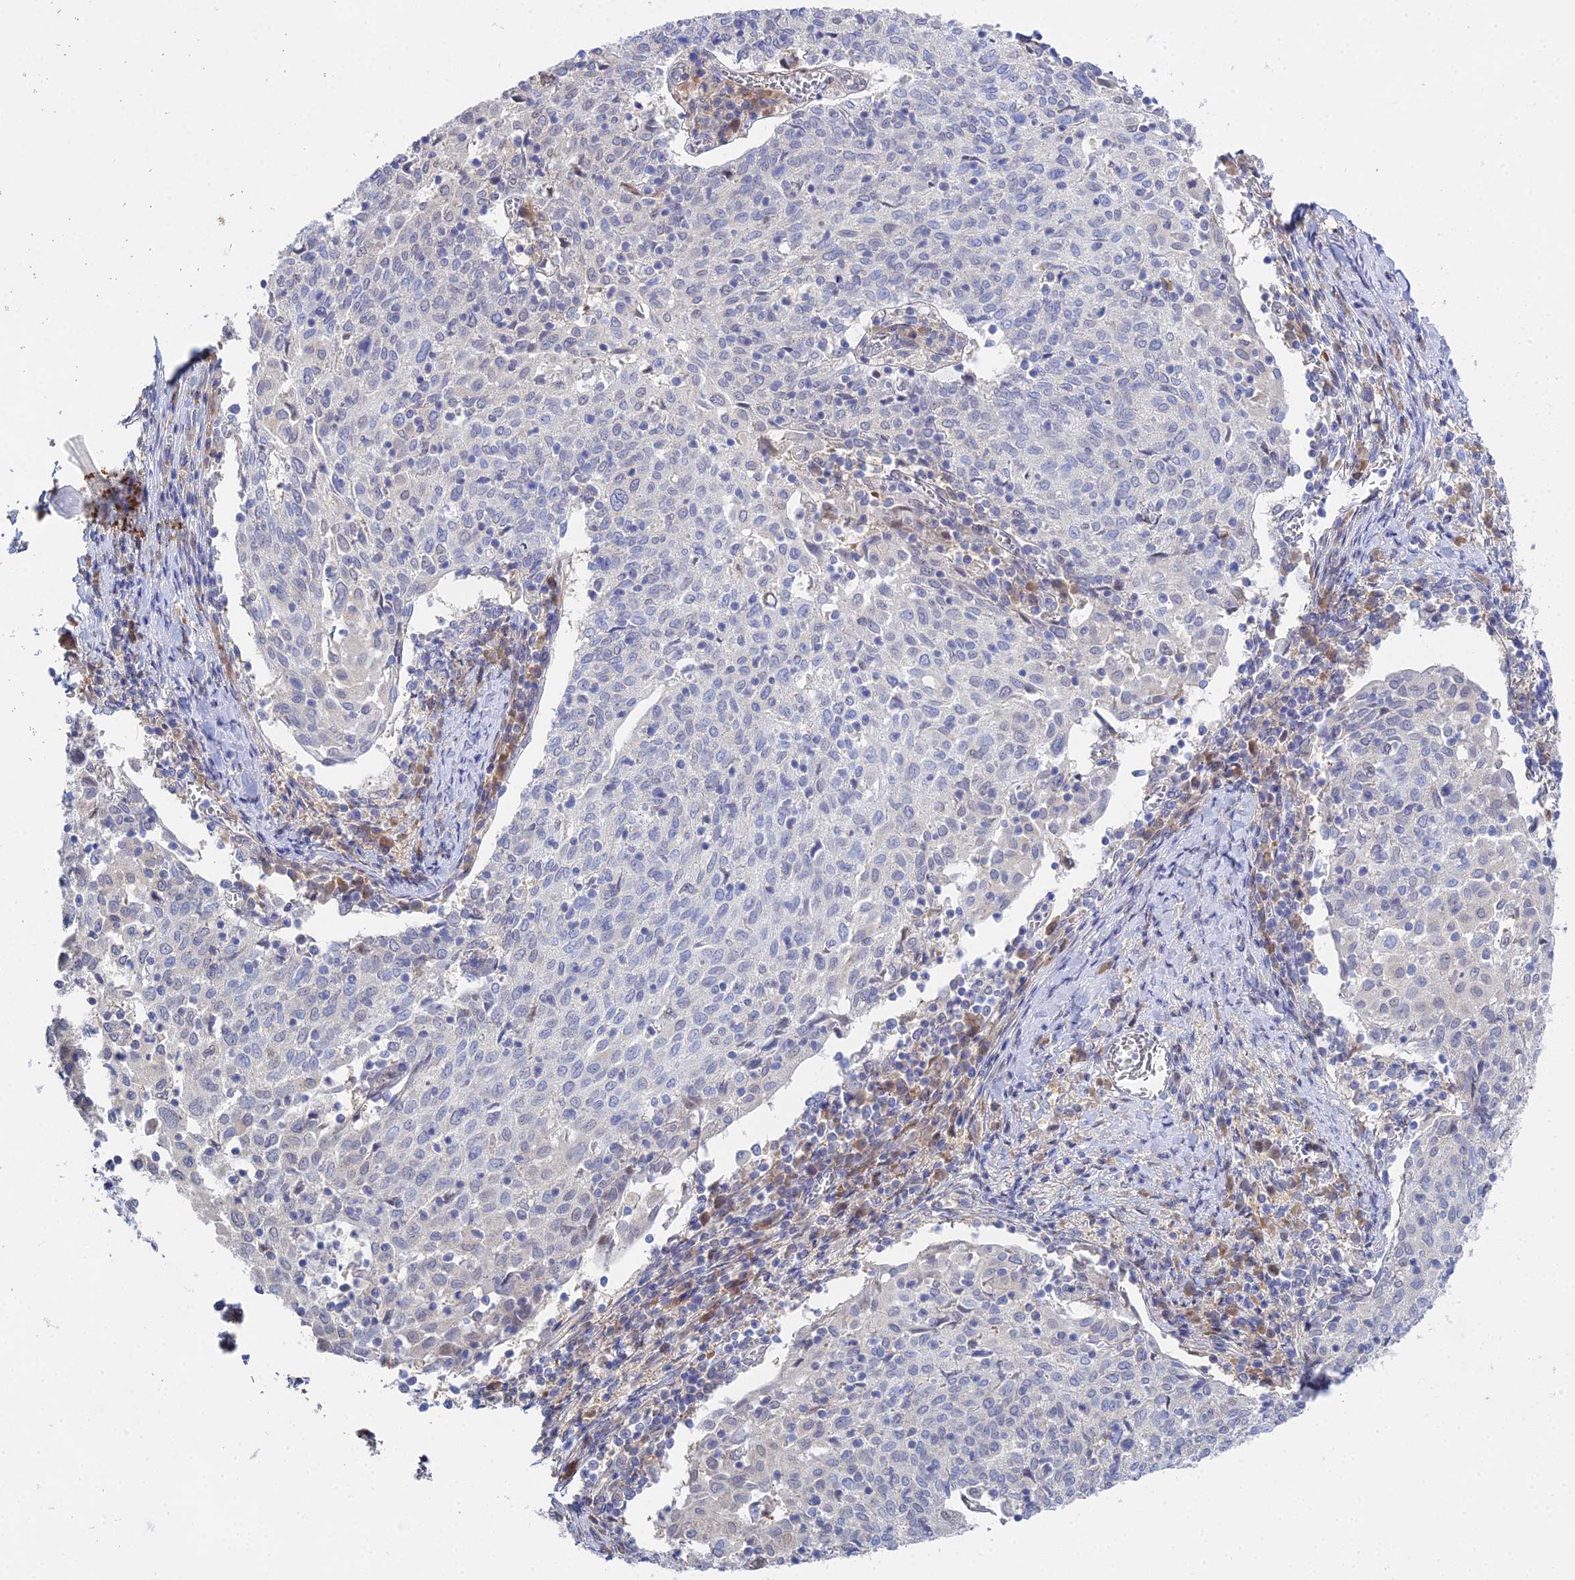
{"staining": {"intensity": "negative", "quantity": "none", "location": "none"}, "tissue": "cervical cancer", "cell_type": "Tumor cells", "image_type": "cancer", "snomed": [{"axis": "morphology", "description": "Squamous cell carcinoma, NOS"}, {"axis": "topography", "description": "Cervix"}], "caption": "Human squamous cell carcinoma (cervical) stained for a protein using IHC exhibits no positivity in tumor cells.", "gene": "DNAH14", "patient": {"sex": "female", "age": 52}}